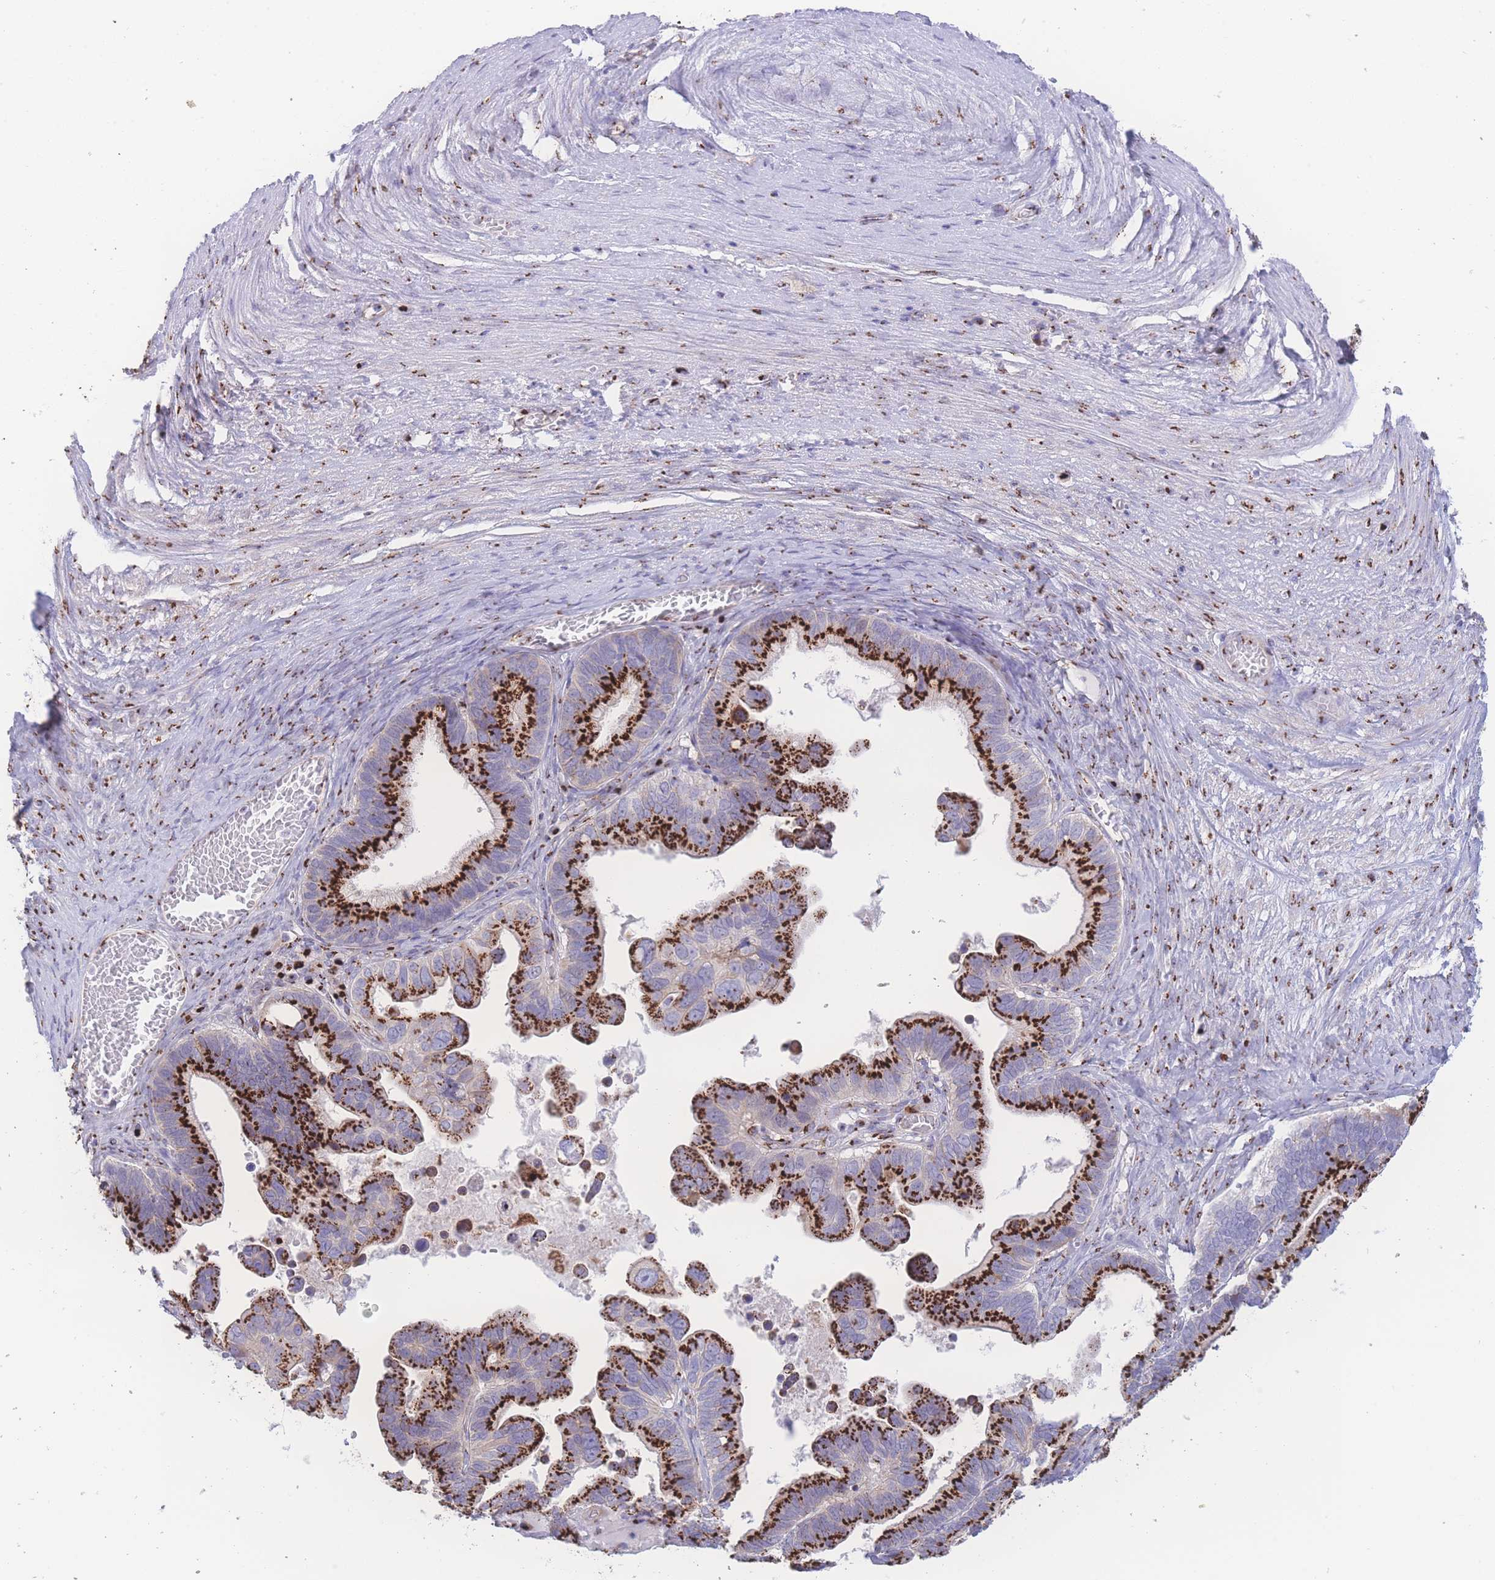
{"staining": {"intensity": "strong", "quantity": ">75%", "location": "cytoplasmic/membranous"}, "tissue": "ovarian cancer", "cell_type": "Tumor cells", "image_type": "cancer", "snomed": [{"axis": "morphology", "description": "Cystadenocarcinoma, serous, NOS"}, {"axis": "topography", "description": "Ovary"}], "caption": "Protein expression analysis of human ovarian cancer reveals strong cytoplasmic/membranous positivity in about >75% of tumor cells.", "gene": "GOLM2", "patient": {"sex": "female", "age": 56}}